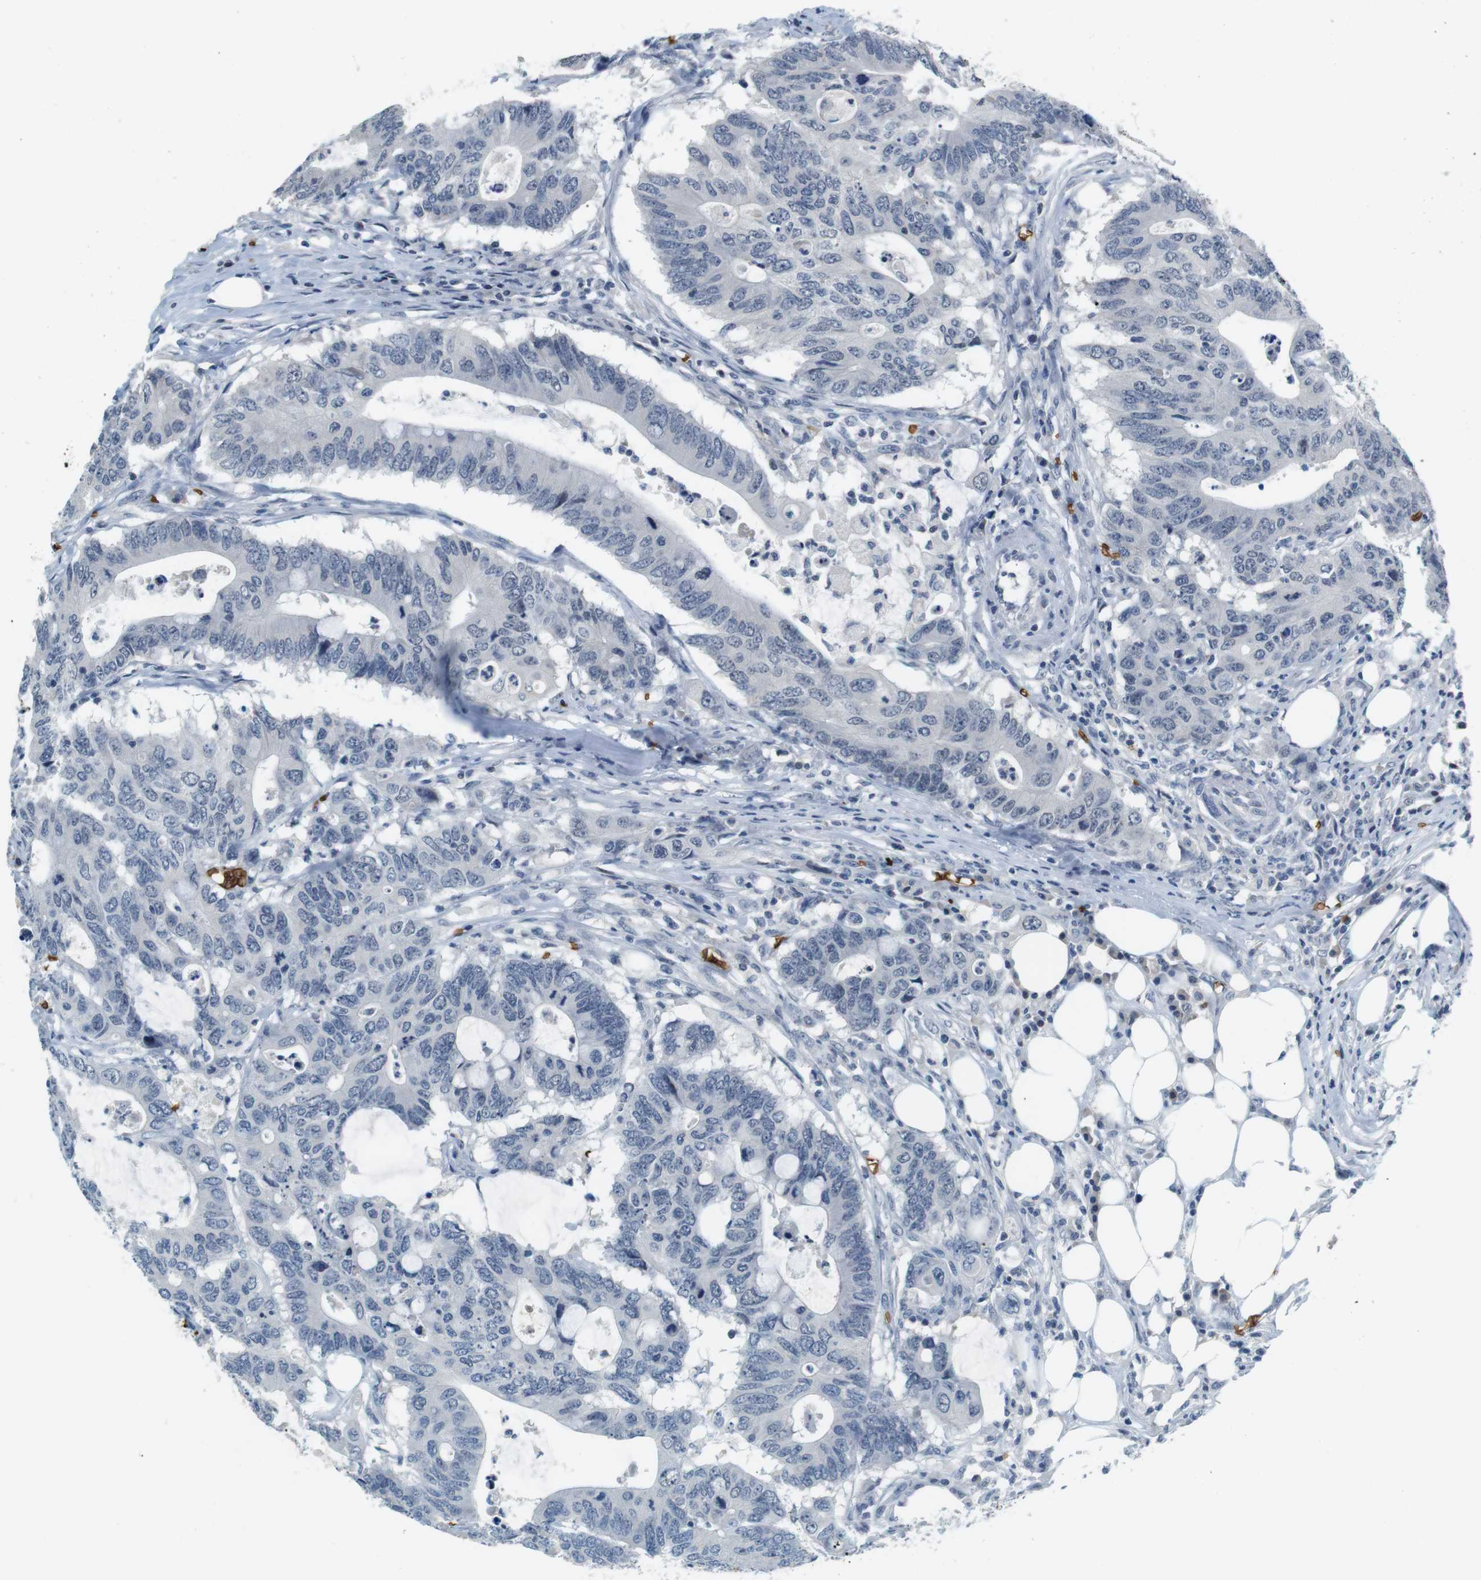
{"staining": {"intensity": "negative", "quantity": "none", "location": "none"}, "tissue": "colorectal cancer", "cell_type": "Tumor cells", "image_type": "cancer", "snomed": [{"axis": "morphology", "description": "Adenocarcinoma, NOS"}, {"axis": "topography", "description": "Colon"}], "caption": "Tumor cells show no significant expression in colorectal cancer (adenocarcinoma).", "gene": "SLC4A1", "patient": {"sex": "male", "age": 71}}